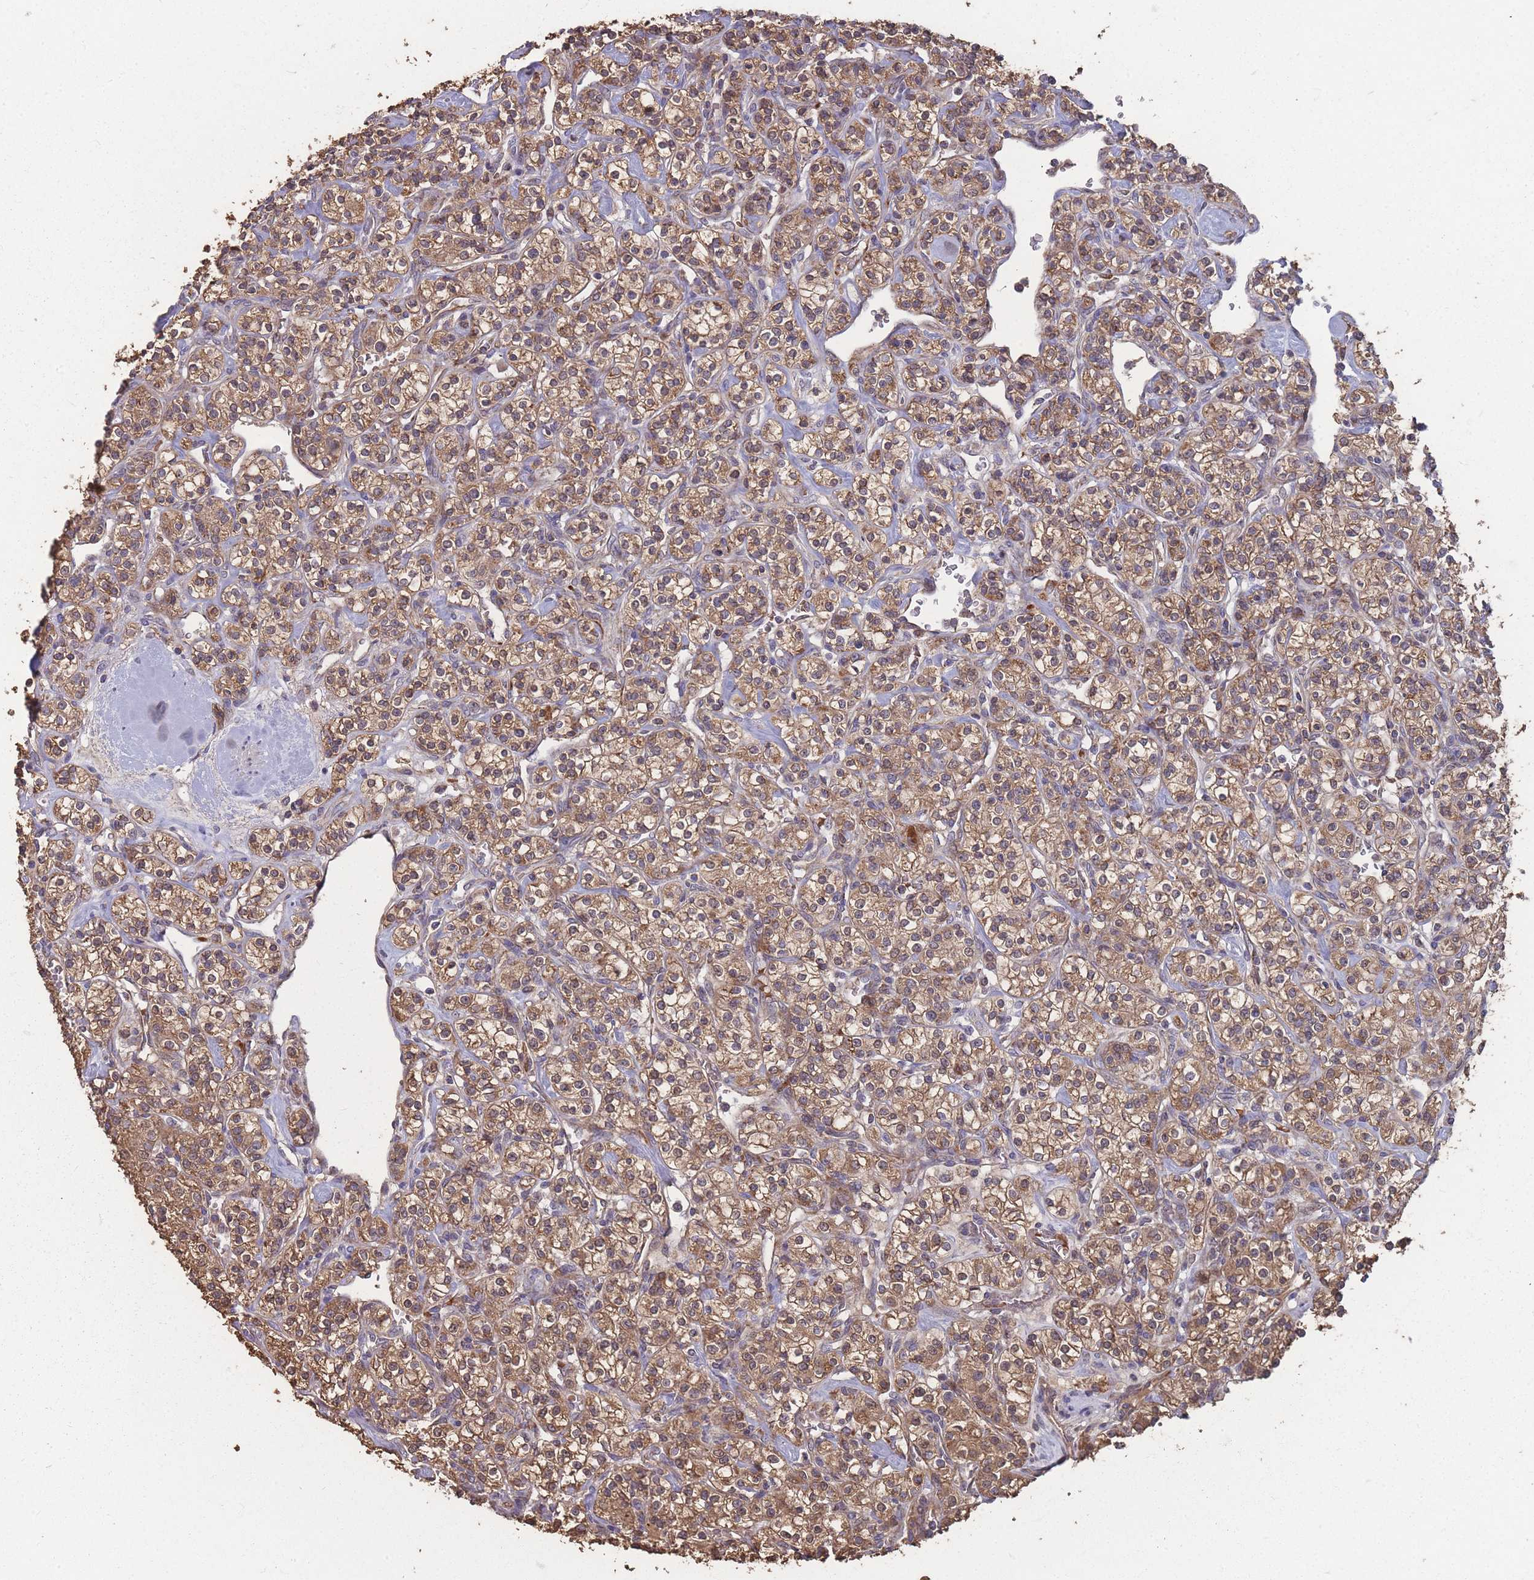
{"staining": {"intensity": "moderate", "quantity": ">75%", "location": "cytoplasmic/membranous"}, "tissue": "renal cancer", "cell_type": "Tumor cells", "image_type": "cancer", "snomed": [{"axis": "morphology", "description": "Adenocarcinoma, NOS"}, {"axis": "topography", "description": "Kidney"}], "caption": "An image of human adenocarcinoma (renal) stained for a protein exhibits moderate cytoplasmic/membranous brown staining in tumor cells. (brown staining indicates protein expression, while blue staining denotes nuclei).", "gene": "SLC35B4", "patient": {"sex": "male", "age": 77}}